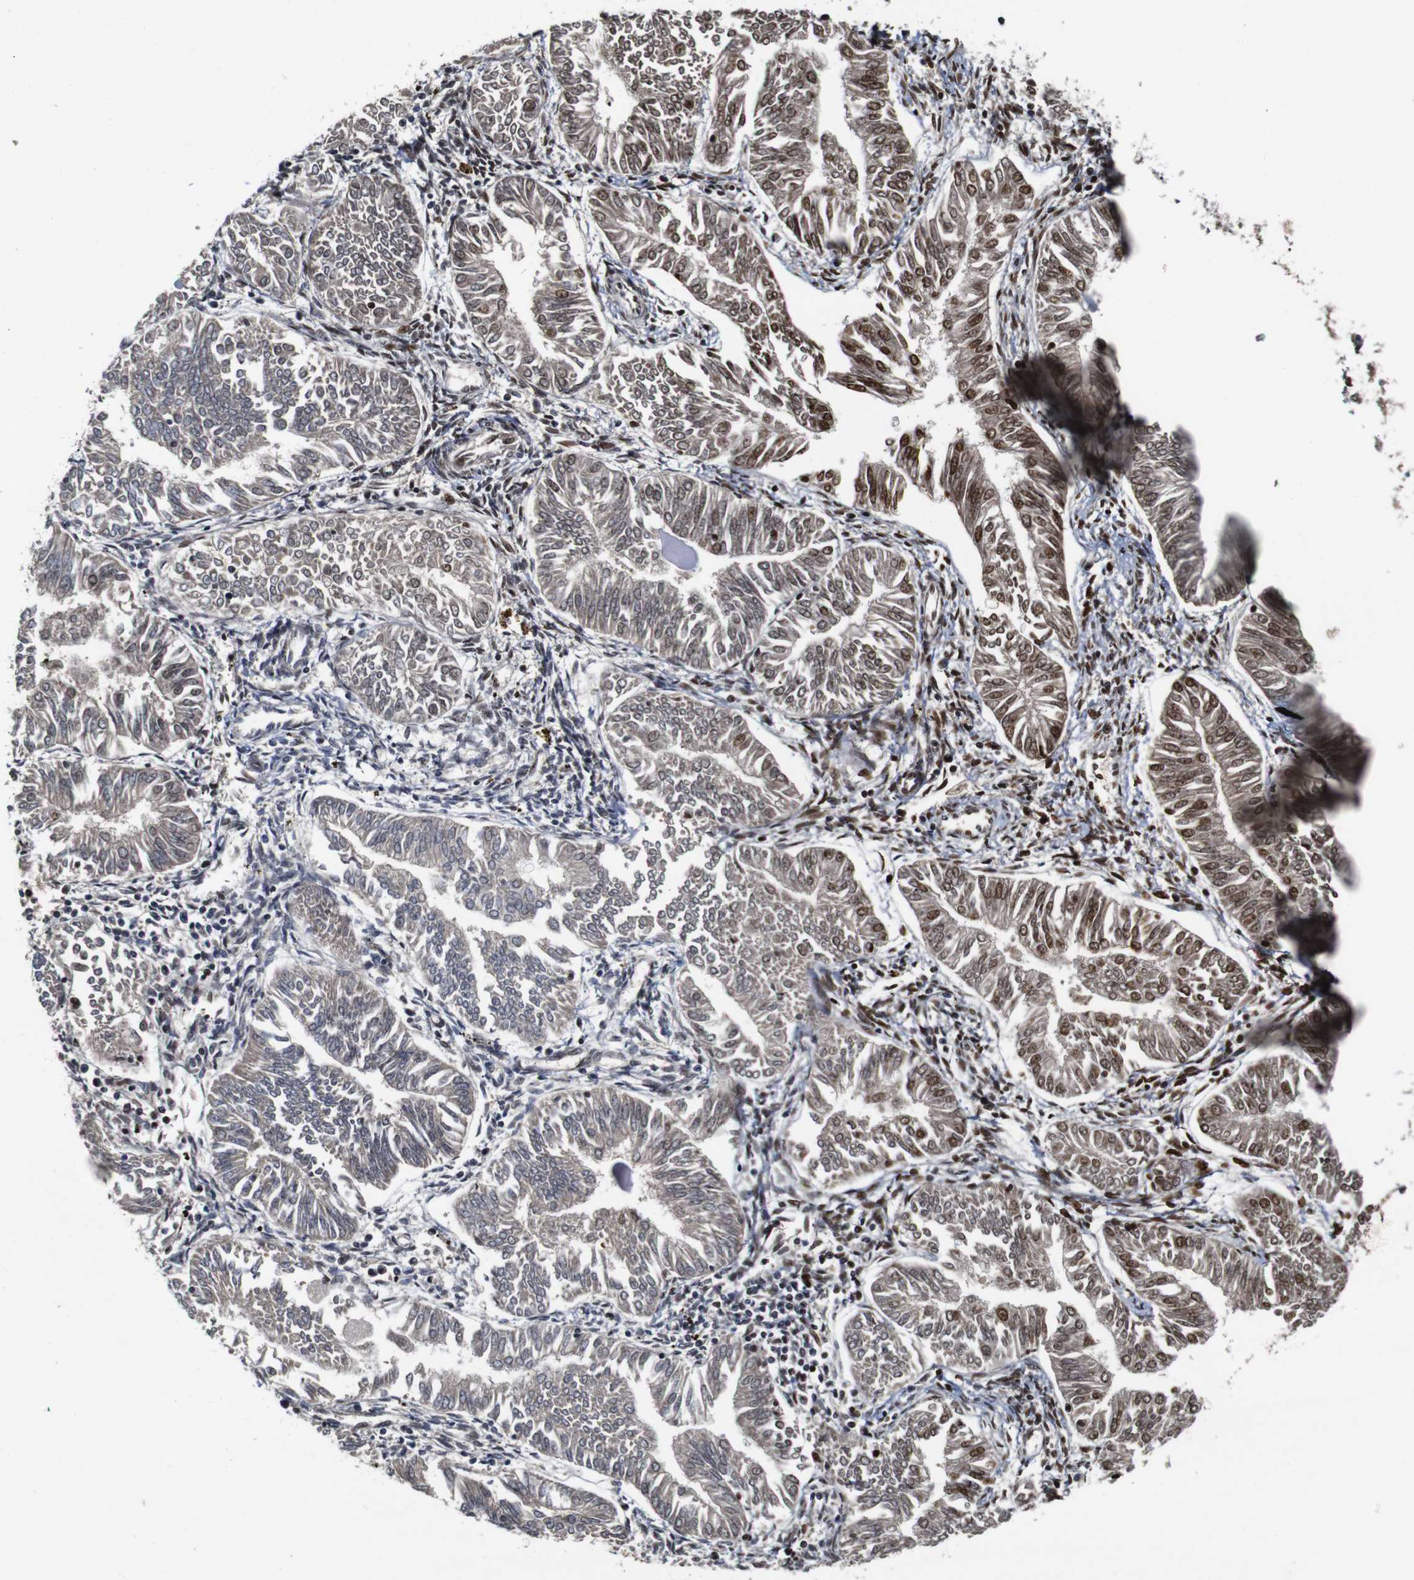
{"staining": {"intensity": "moderate", "quantity": "25%-75%", "location": "cytoplasmic/membranous,nuclear"}, "tissue": "endometrial cancer", "cell_type": "Tumor cells", "image_type": "cancer", "snomed": [{"axis": "morphology", "description": "Adenocarcinoma, NOS"}, {"axis": "topography", "description": "Endometrium"}], "caption": "Immunohistochemistry micrograph of human endometrial adenocarcinoma stained for a protein (brown), which shows medium levels of moderate cytoplasmic/membranous and nuclear staining in about 25%-75% of tumor cells.", "gene": "MYC", "patient": {"sex": "female", "age": 53}}